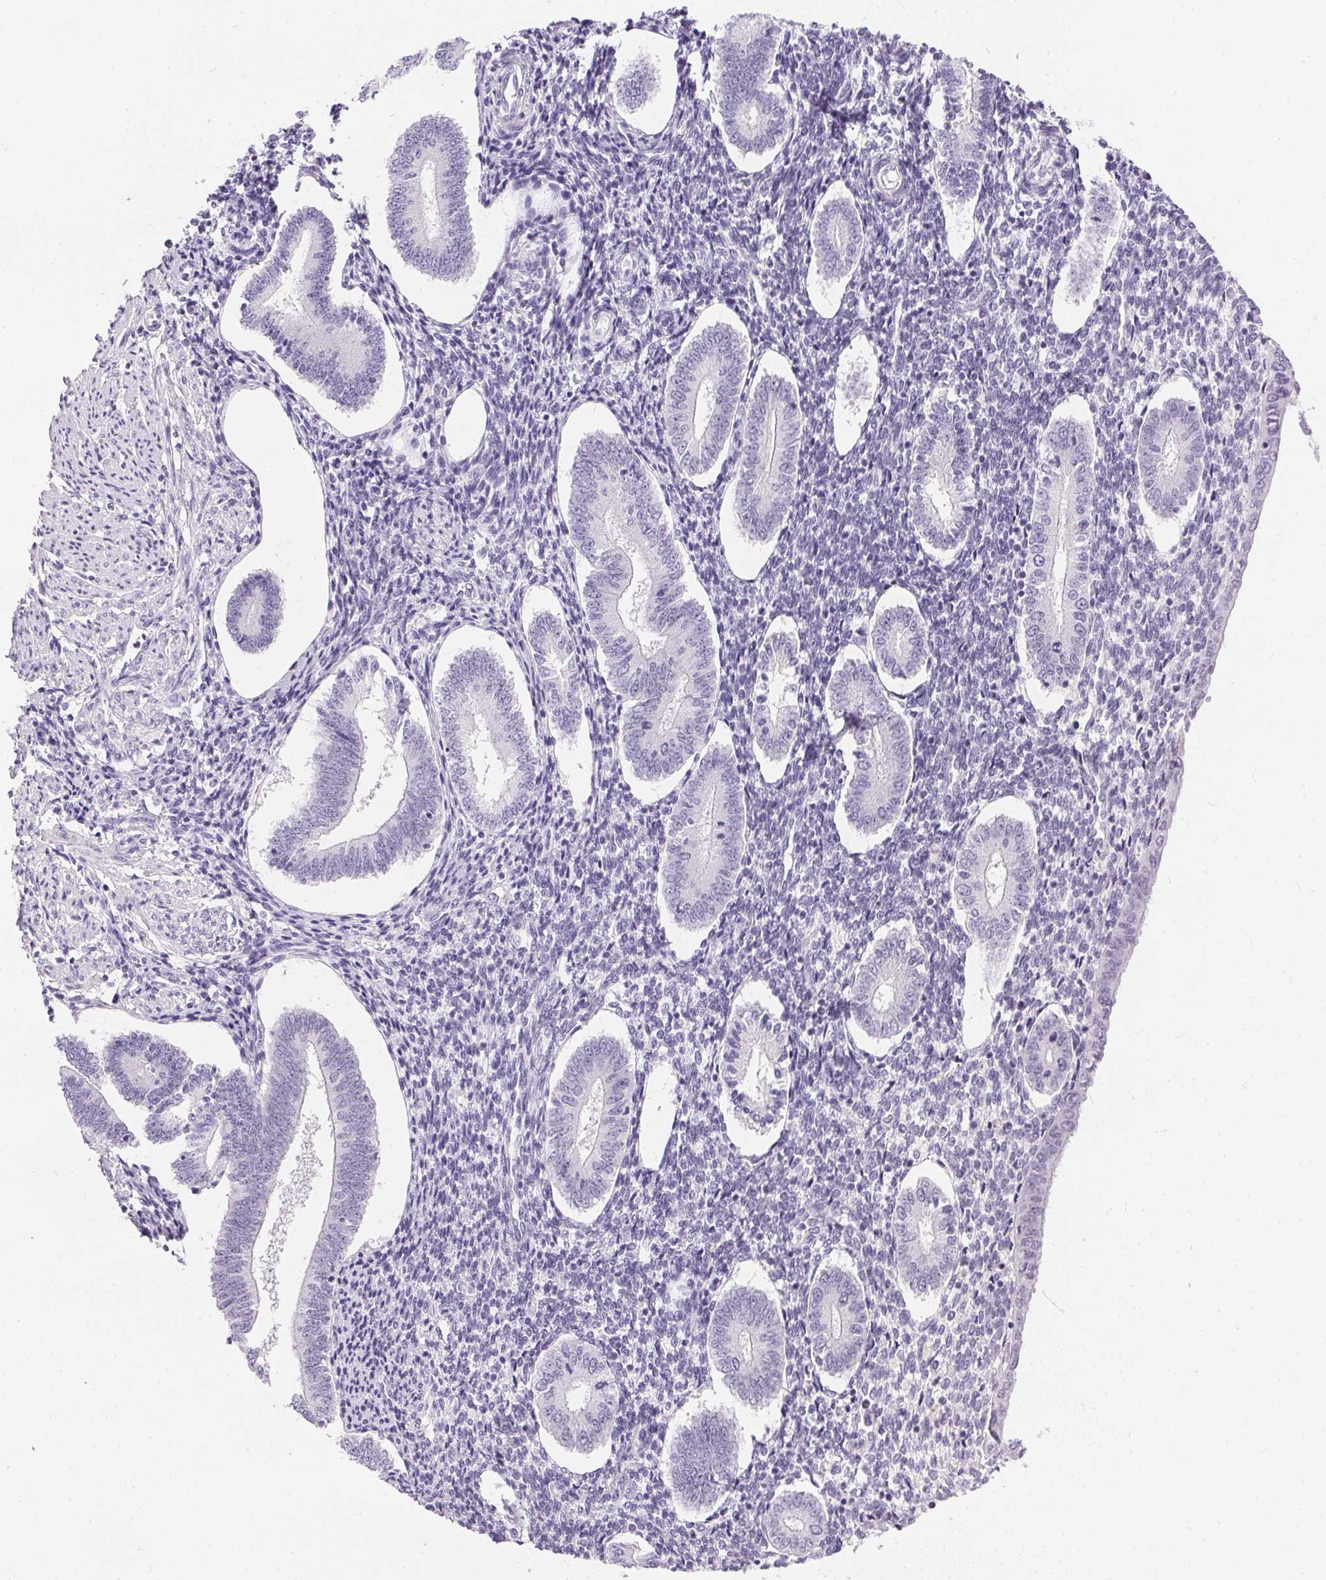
{"staining": {"intensity": "negative", "quantity": "none", "location": "none"}, "tissue": "endometrium", "cell_type": "Cells in endometrial stroma", "image_type": "normal", "snomed": [{"axis": "morphology", "description": "Normal tissue, NOS"}, {"axis": "topography", "description": "Endometrium"}], "caption": "Image shows no protein staining in cells in endometrial stroma of benign endometrium. The staining was performed using DAB (3,3'-diaminobenzidine) to visualize the protein expression in brown, while the nuclei were stained in blue with hematoxylin (Magnification: 20x).", "gene": "GBP6", "patient": {"sex": "female", "age": 40}}